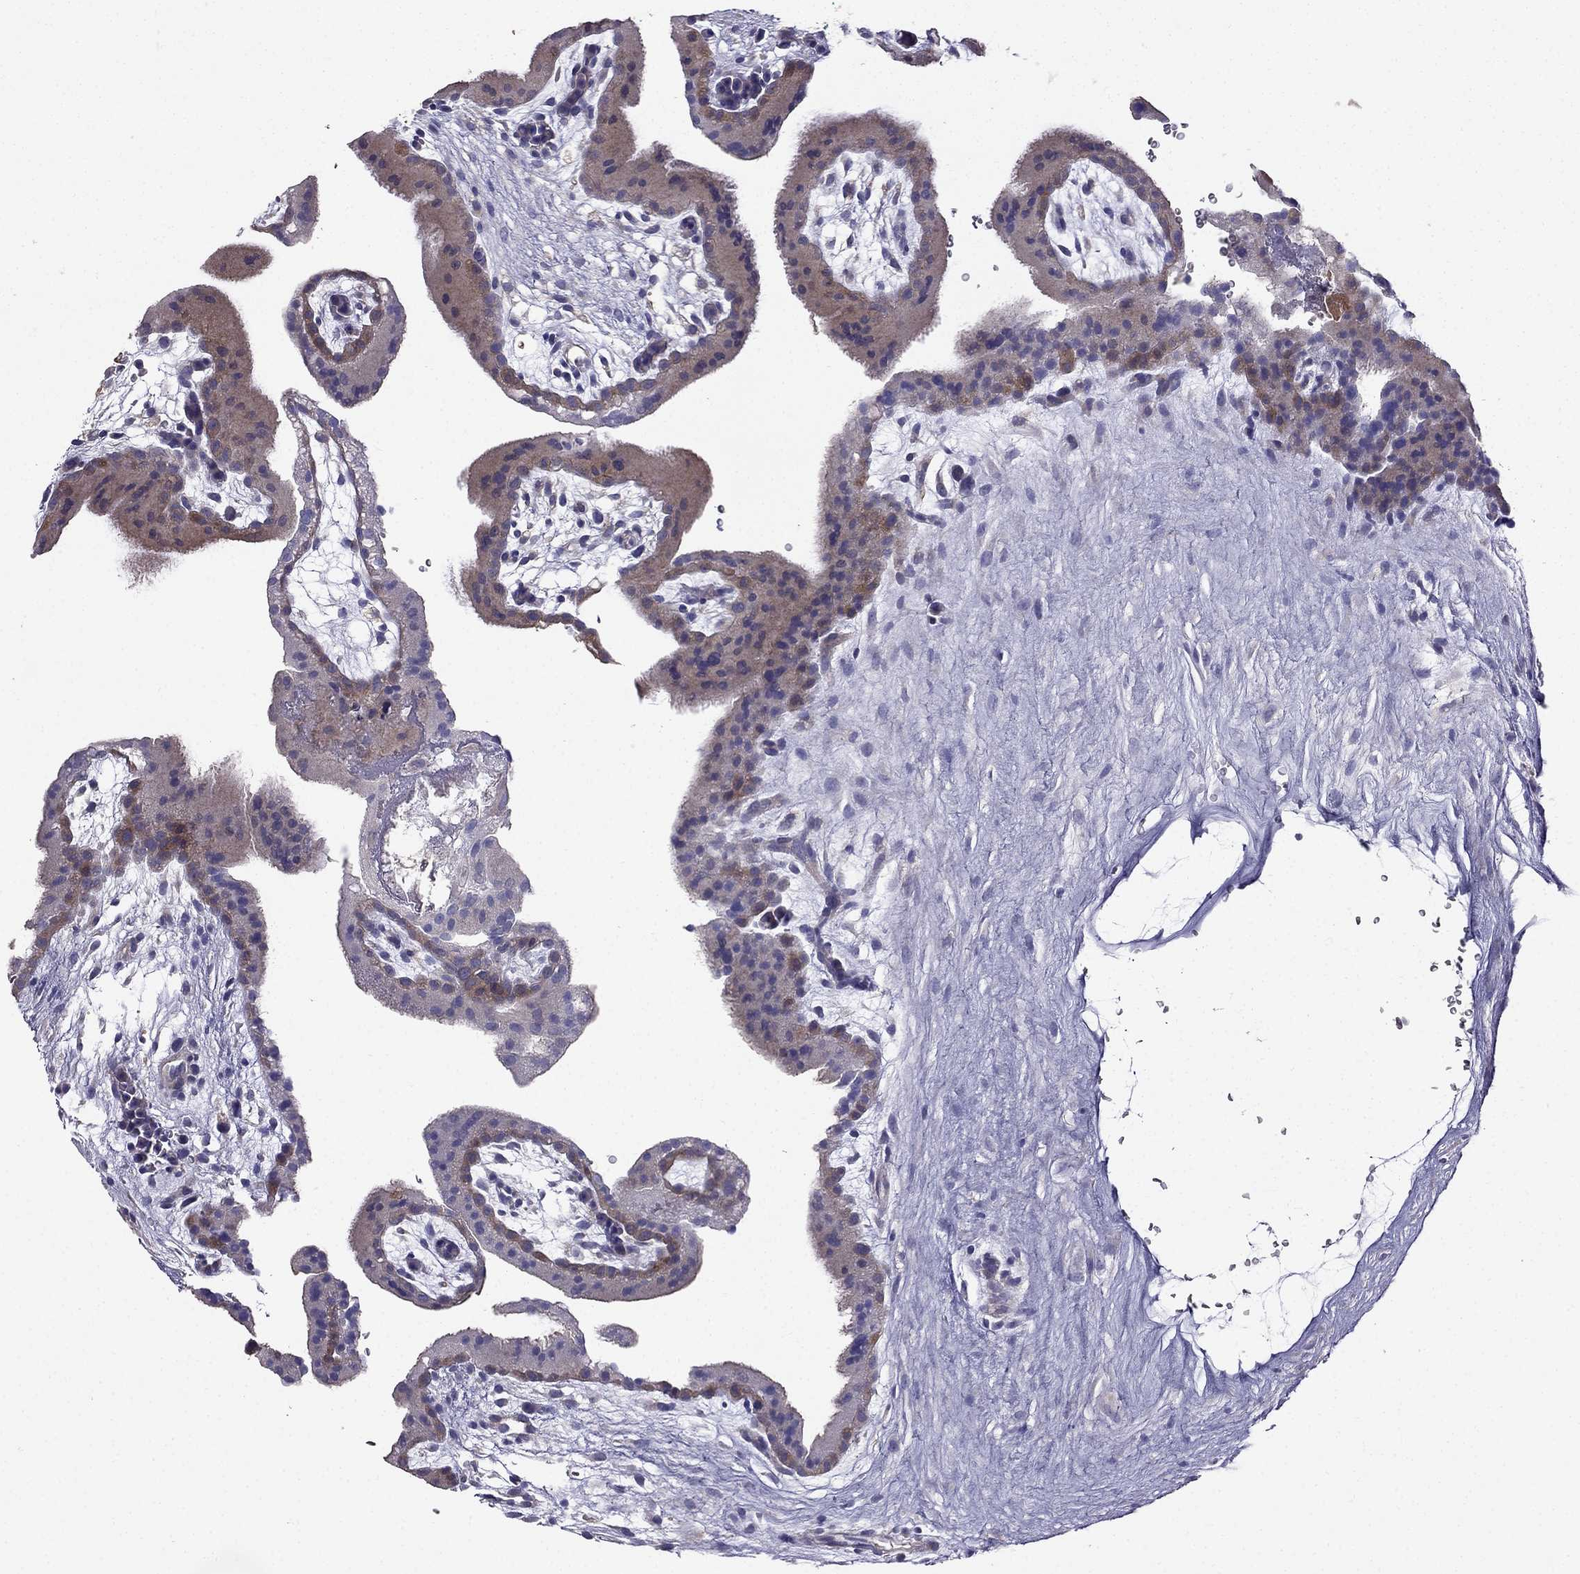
{"staining": {"intensity": "negative", "quantity": "none", "location": "none"}, "tissue": "placenta", "cell_type": "Decidual cells", "image_type": "normal", "snomed": [{"axis": "morphology", "description": "Normal tissue, NOS"}, {"axis": "topography", "description": "Placenta"}], "caption": "Immunohistochemistry photomicrograph of benign placenta: human placenta stained with DAB displays no significant protein staining in decidual cells. (Stains: DAB immunohistochemistry with hematoxylin counter stain, Microscopy: brightfield microscopy at high magnification).", "gene": "AS3MT", "patient": {"sex": "female", "age": 19}}